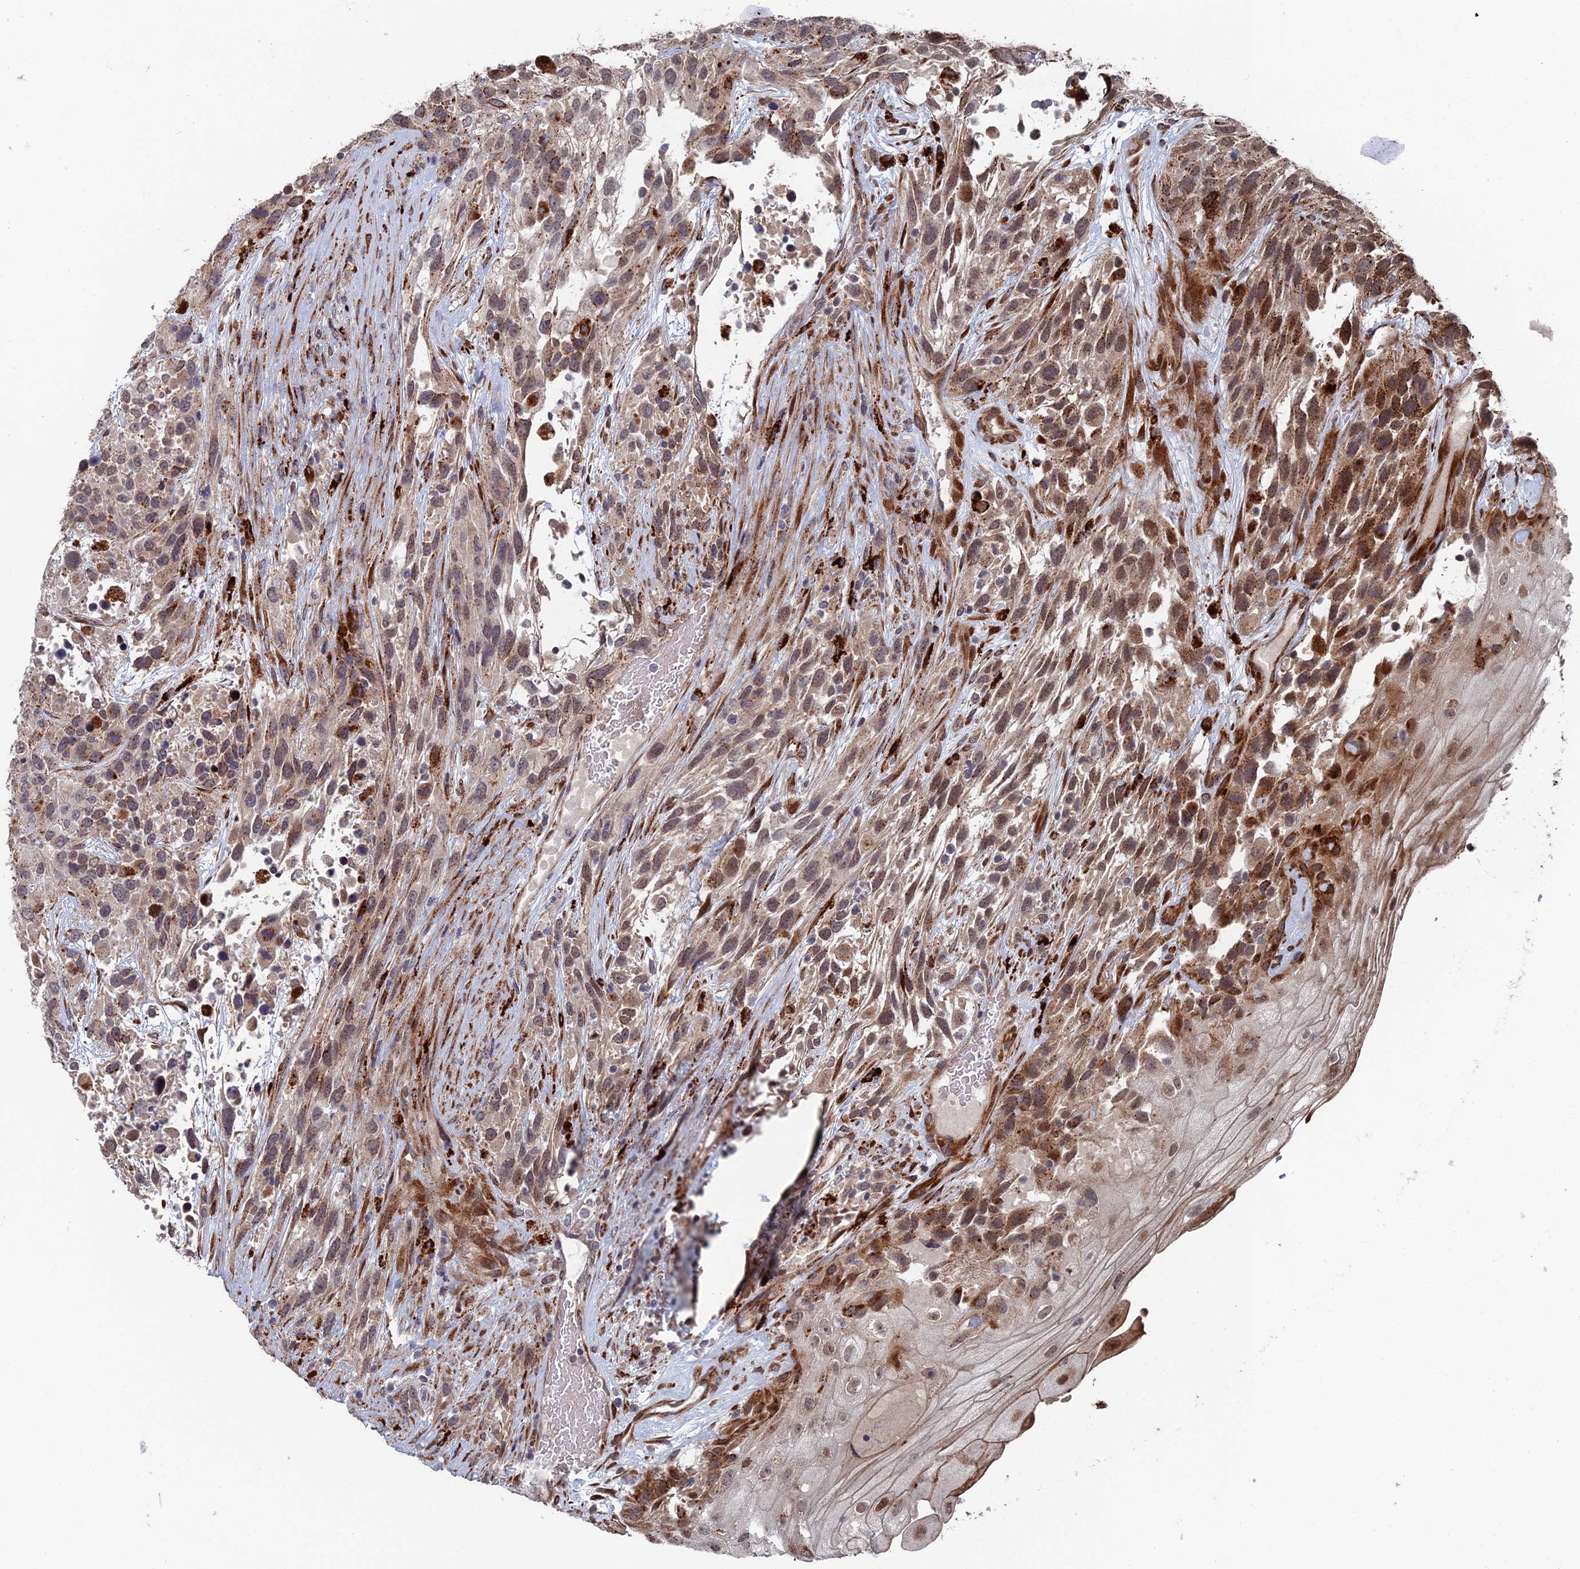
{"staining": {"intensity": "moderate", "quantity": "<25%", "location": "cytoplasmic/membranous"}, "tissue": "urothelial cancer", "cell_type": "Tumor cells", "image_type": "cancer", "snomed": [{"axis": "morphology", "description": "Urothelial carcinoma, High grade"}, {"axis": "topography", "description": "Urinary bladder"}], "caption": "A brown stain shows moderate cytoplasmic/membranous staining of a protein in human high-grade urothelial carcinoma tumor cells.", "gene": "GTF2IRD1", "patient": {"sex": "female", "age": 70}}